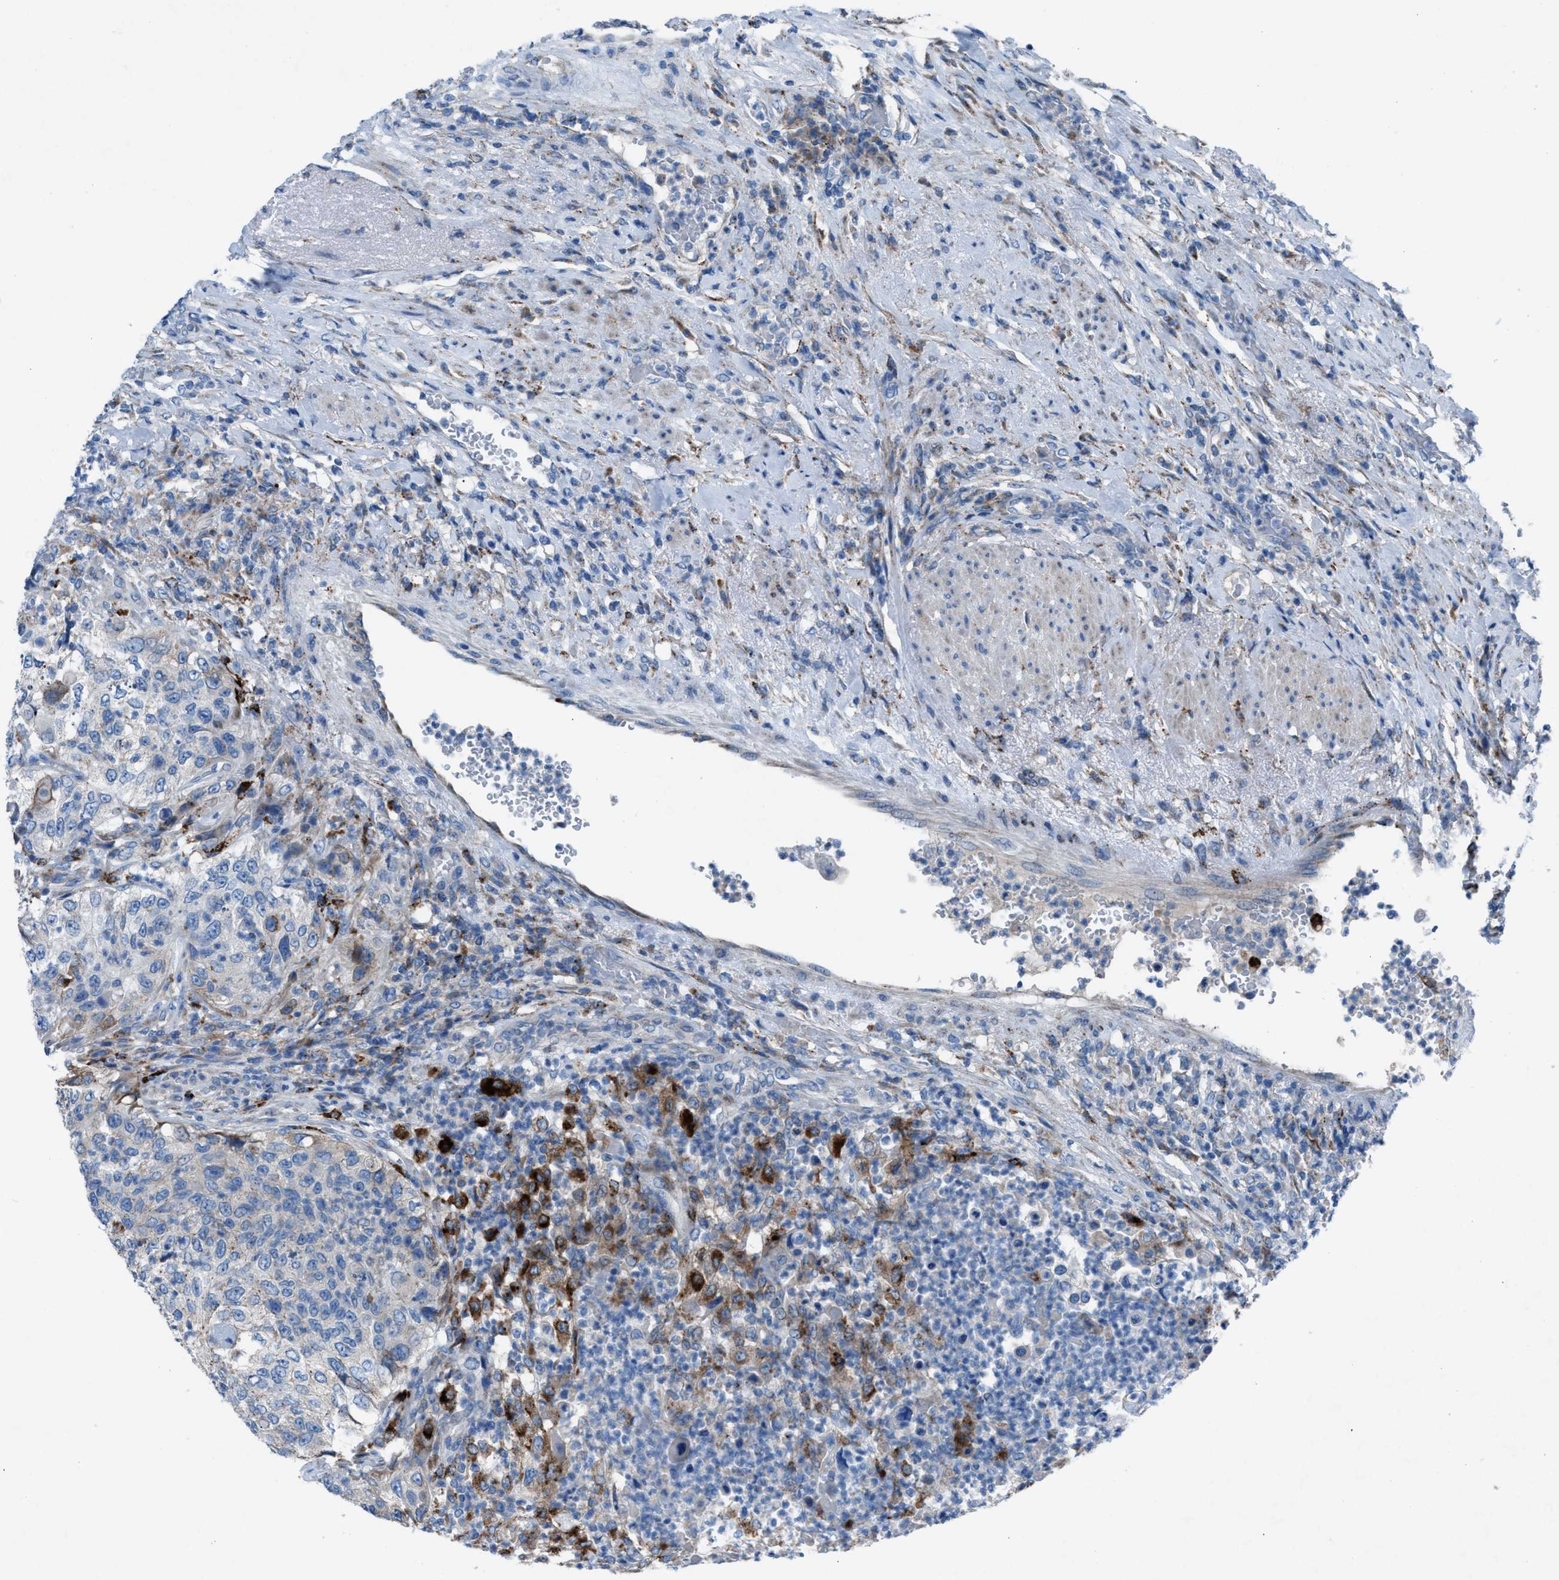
{"staining": {"intensity": "negative", "quantity": "none", "location": "none"}, "tissue": "urothelial cancer", "cell_type": "Tumor cells", "image_type": "cancer", "snomed": [{"axis": "morphology", "description": "Urothelial carcinoma, High grade"}, {"axis": "topography", "description": "Urinary bladder"}], "caption": "High magnification brightfield microscopy of high-grade urothelial carcinoma stained with DAB (brown) and counterstained with hematoxylin (blue): tumor cells show no significant positivity.", "gene": "CD1B", "patient": {"sex": "female", "age": 60}}